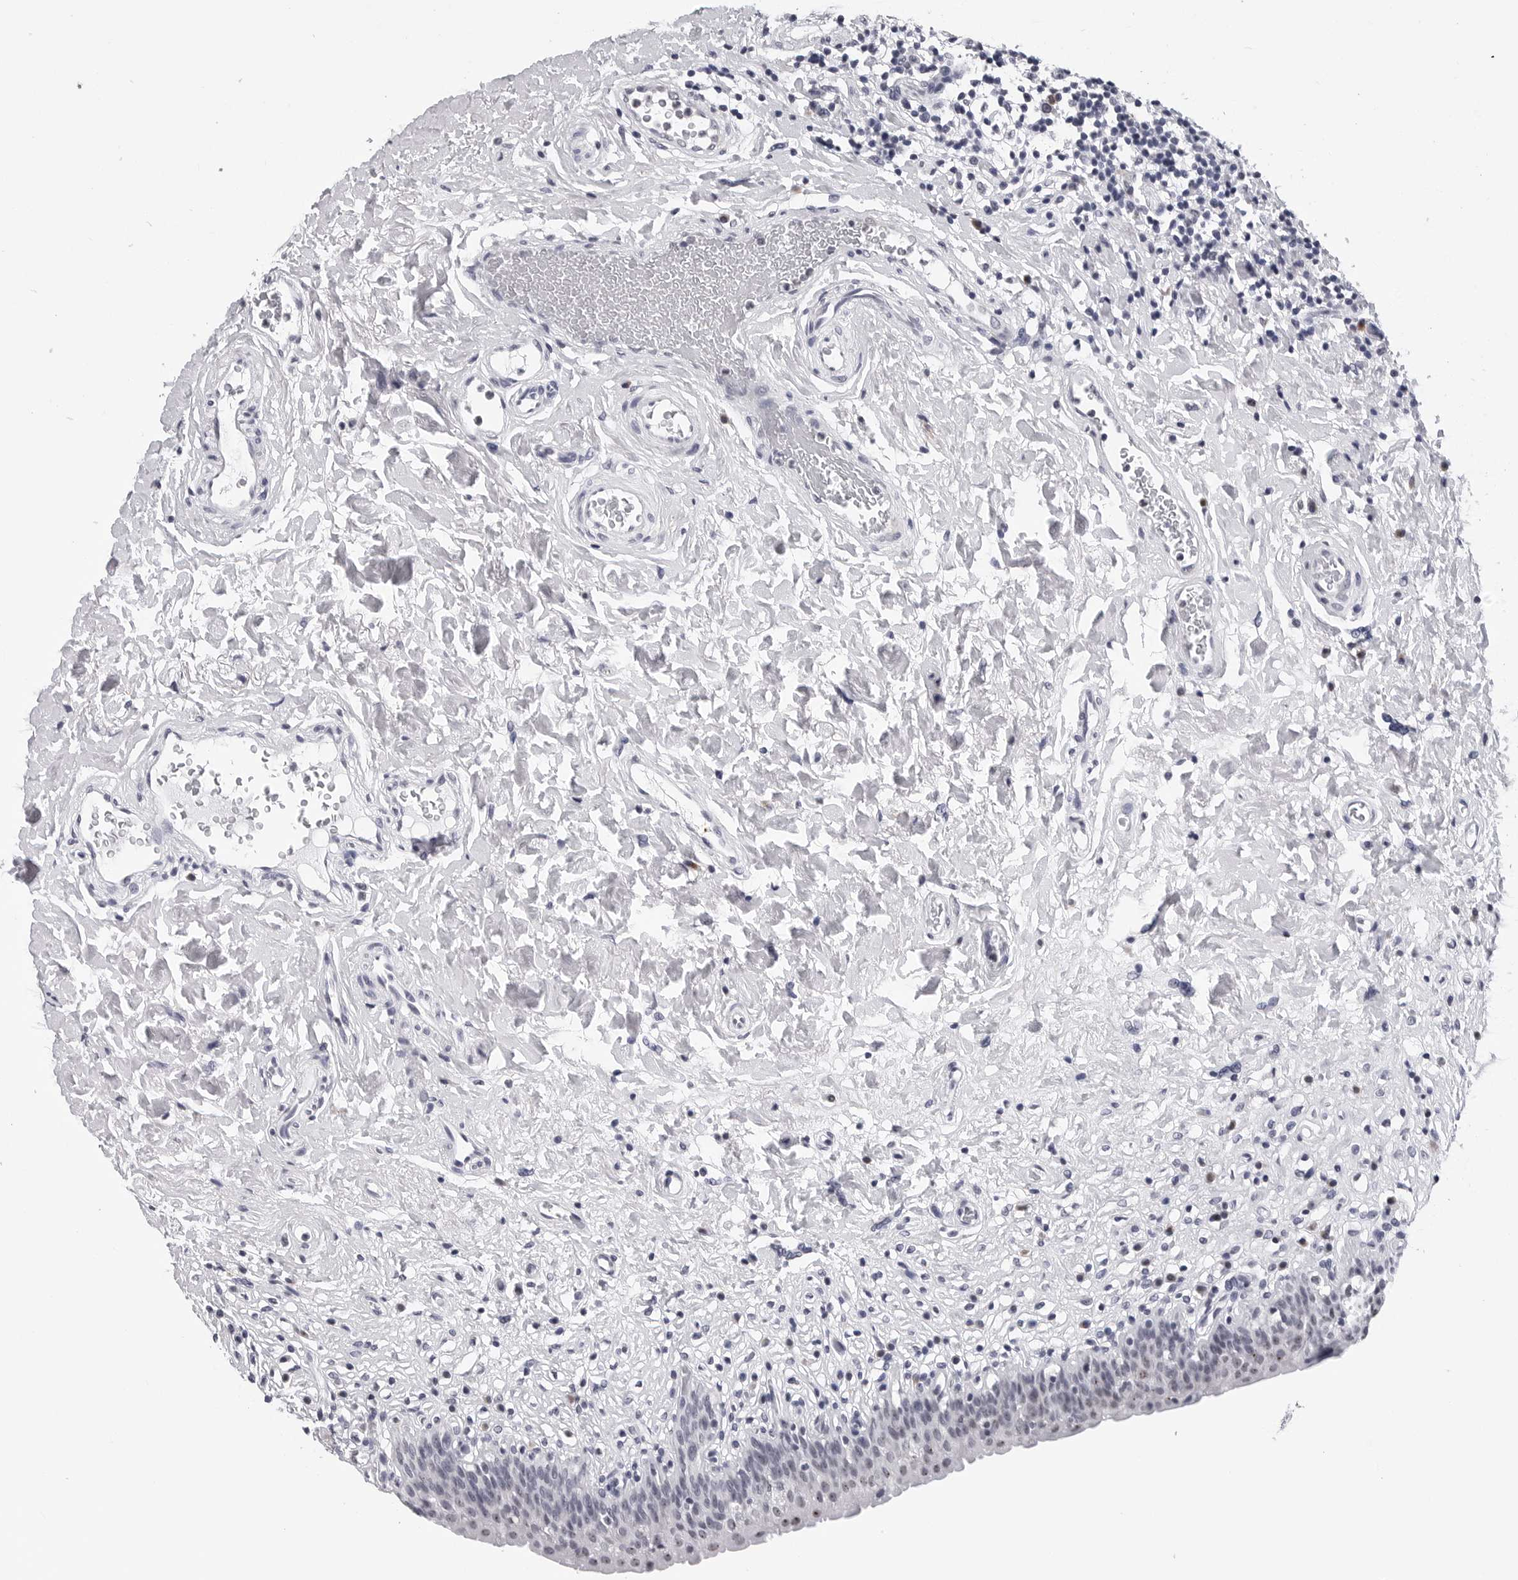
{"staining": {"intensity": "weak", "quantity": "<25%", "location": "nuclear"}, "tissue": "urinary bladder", "cell_type": "Urothelial cells", "image_type": "normal", "snomed": [{"axis": "morphology", "description": "Normal tissue, NOS"}, {"axis": "topography", "description": "Urinary bladder"}], "caption": "Urothelial cells are negative for protein expression in normal human urinary bladder. Nuclei are stained in blue.", "gene": "GNL2", "patient": {"sex": "male", "age": 83}}